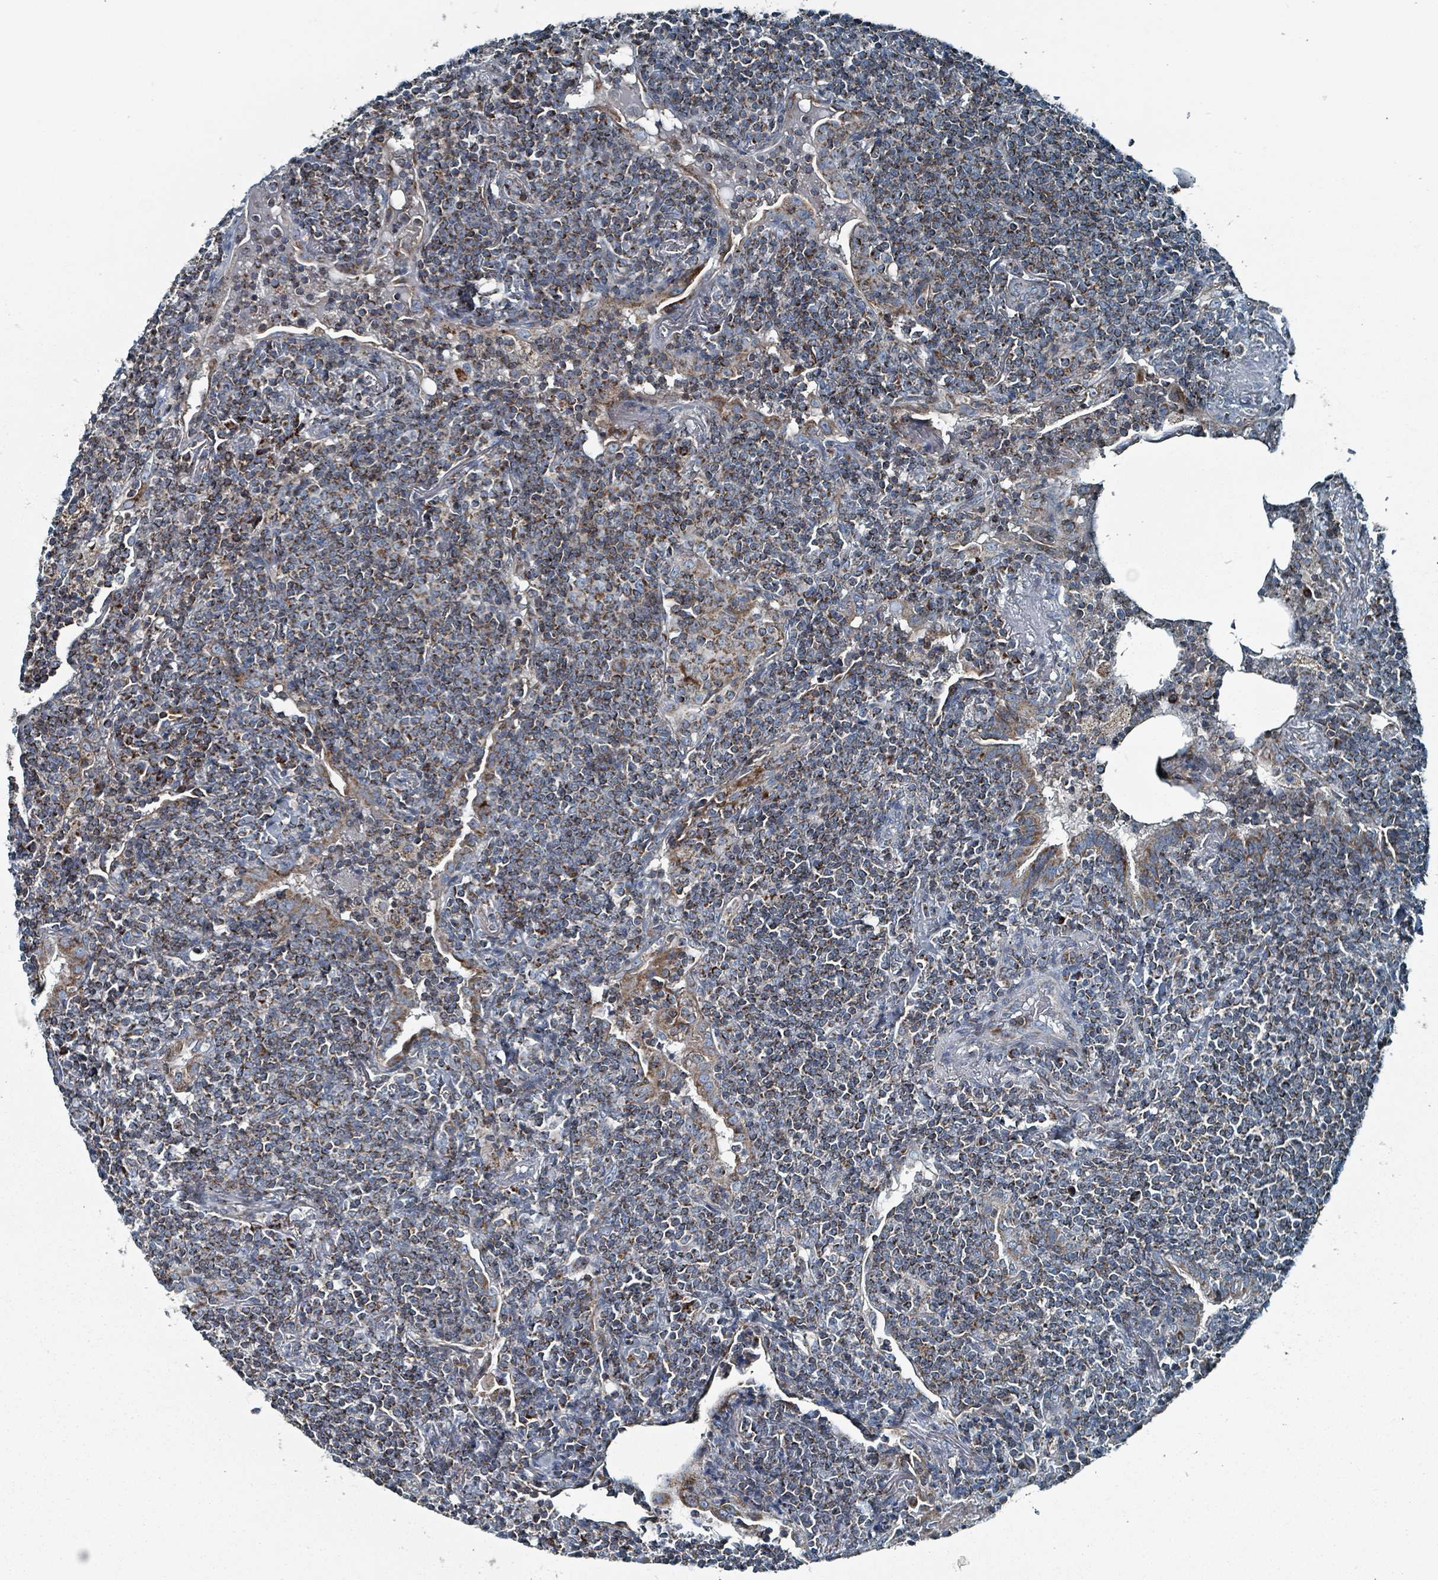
{"staining": {"intensity": "moderate", "quantity": ">75%", "location": "cytoplasmic/membranous"}, "tissue": "lymphoma", "cell_type": "Tumor cells", "image_type": "cancer", "snomed": [{"axis": "morphology", "description": "Malignant lymphoma, non-Hodgkin's type, Low grade"}, {"axis": "topography", "description": "Lung"}], "caption": "Moderate cytoplasmic/membranous expression is appreciated in approximately >75% of tumor cells in malignant lymphoma, non-Hodgkin's type (low-grade). (DAB IHC, brown staining for protein, blue staining for nuclei).", "gene": "ABHD18", "patient": {"sex": "female", "age": 71}}